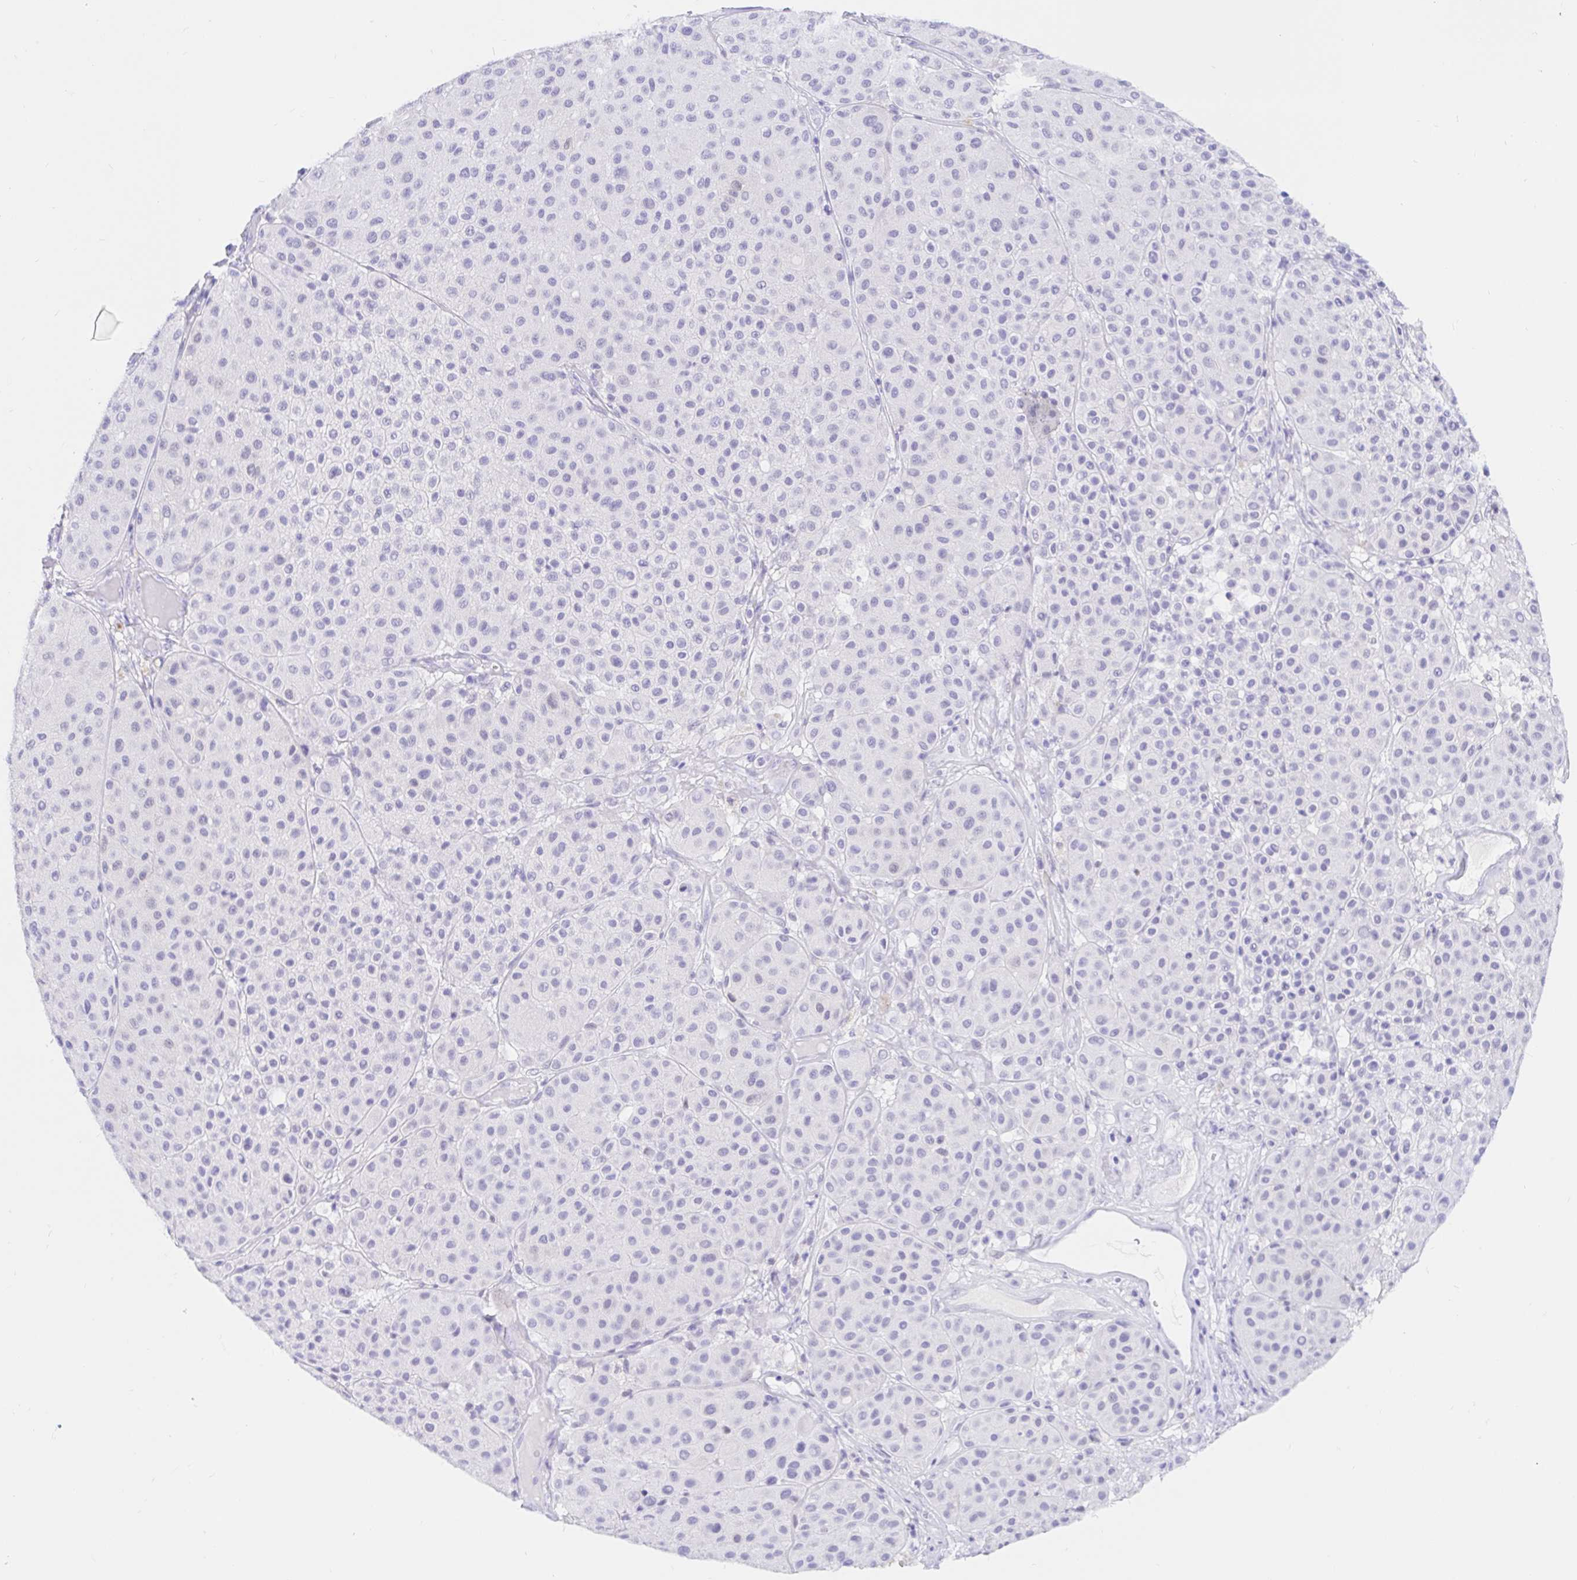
{"staining": {"intensity": "negative", "quantity": "none", "location": "none"}, "tissue": "melanoma", "cell_type": "Tumor cells", "image_type": "cancer", "snomed": [{"axis": "morphology", "description": "Malignant melanoma, Metastatic site"}, {"axis": "topography", "description": "Smooth muscle"}], "caption": "A high-resolution histopathology image shows IHC staining of malignant melanoma (metastatic site), which shows no significant staining in tumor cells.", "gene": "OR6T1", "patient": {"sex": "male", "age": 41}}